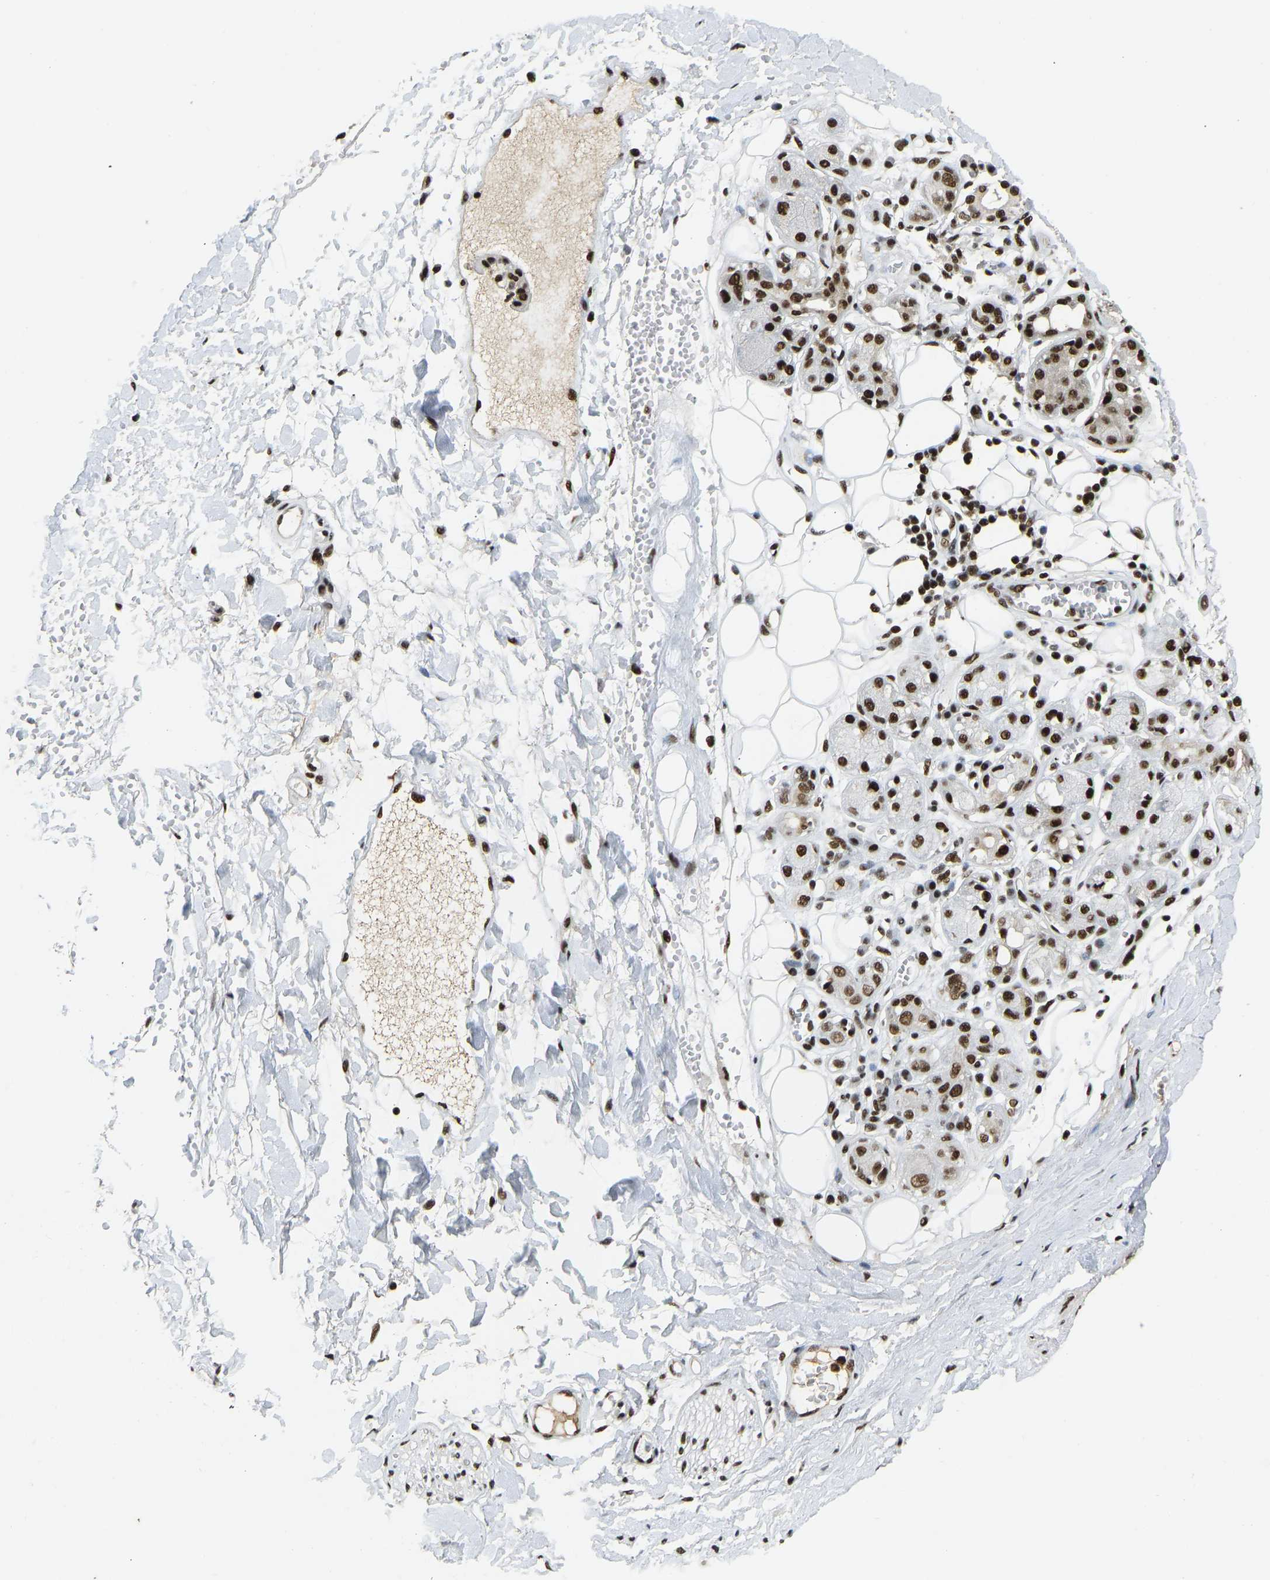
{"staining": {"intensity": "moderate", "quantity": ">75%", "location": "nuclear"}, "tissue": "adipose tissue", "cell_type": "Adipocytes", "image_type": "normal", "snomed": [{"axis": "morphology", "description": "Normal tissue, NOS"}, {"axis": "morphology", "description": "Inflammation, NOS"}, {"axis": "topography", "description": "Salivary gland"}, {"axis": "topography", "description": "Peripheral nerve tissue"}], "caption": "A micrograph showing moderate nuclear expression in approximately >75% of adipocytes in benign adipose tissue, as visualized by brown immunohistochemical staining.", "gene": "FOXK1", "patient": {"sex": "female", "age": 75}}